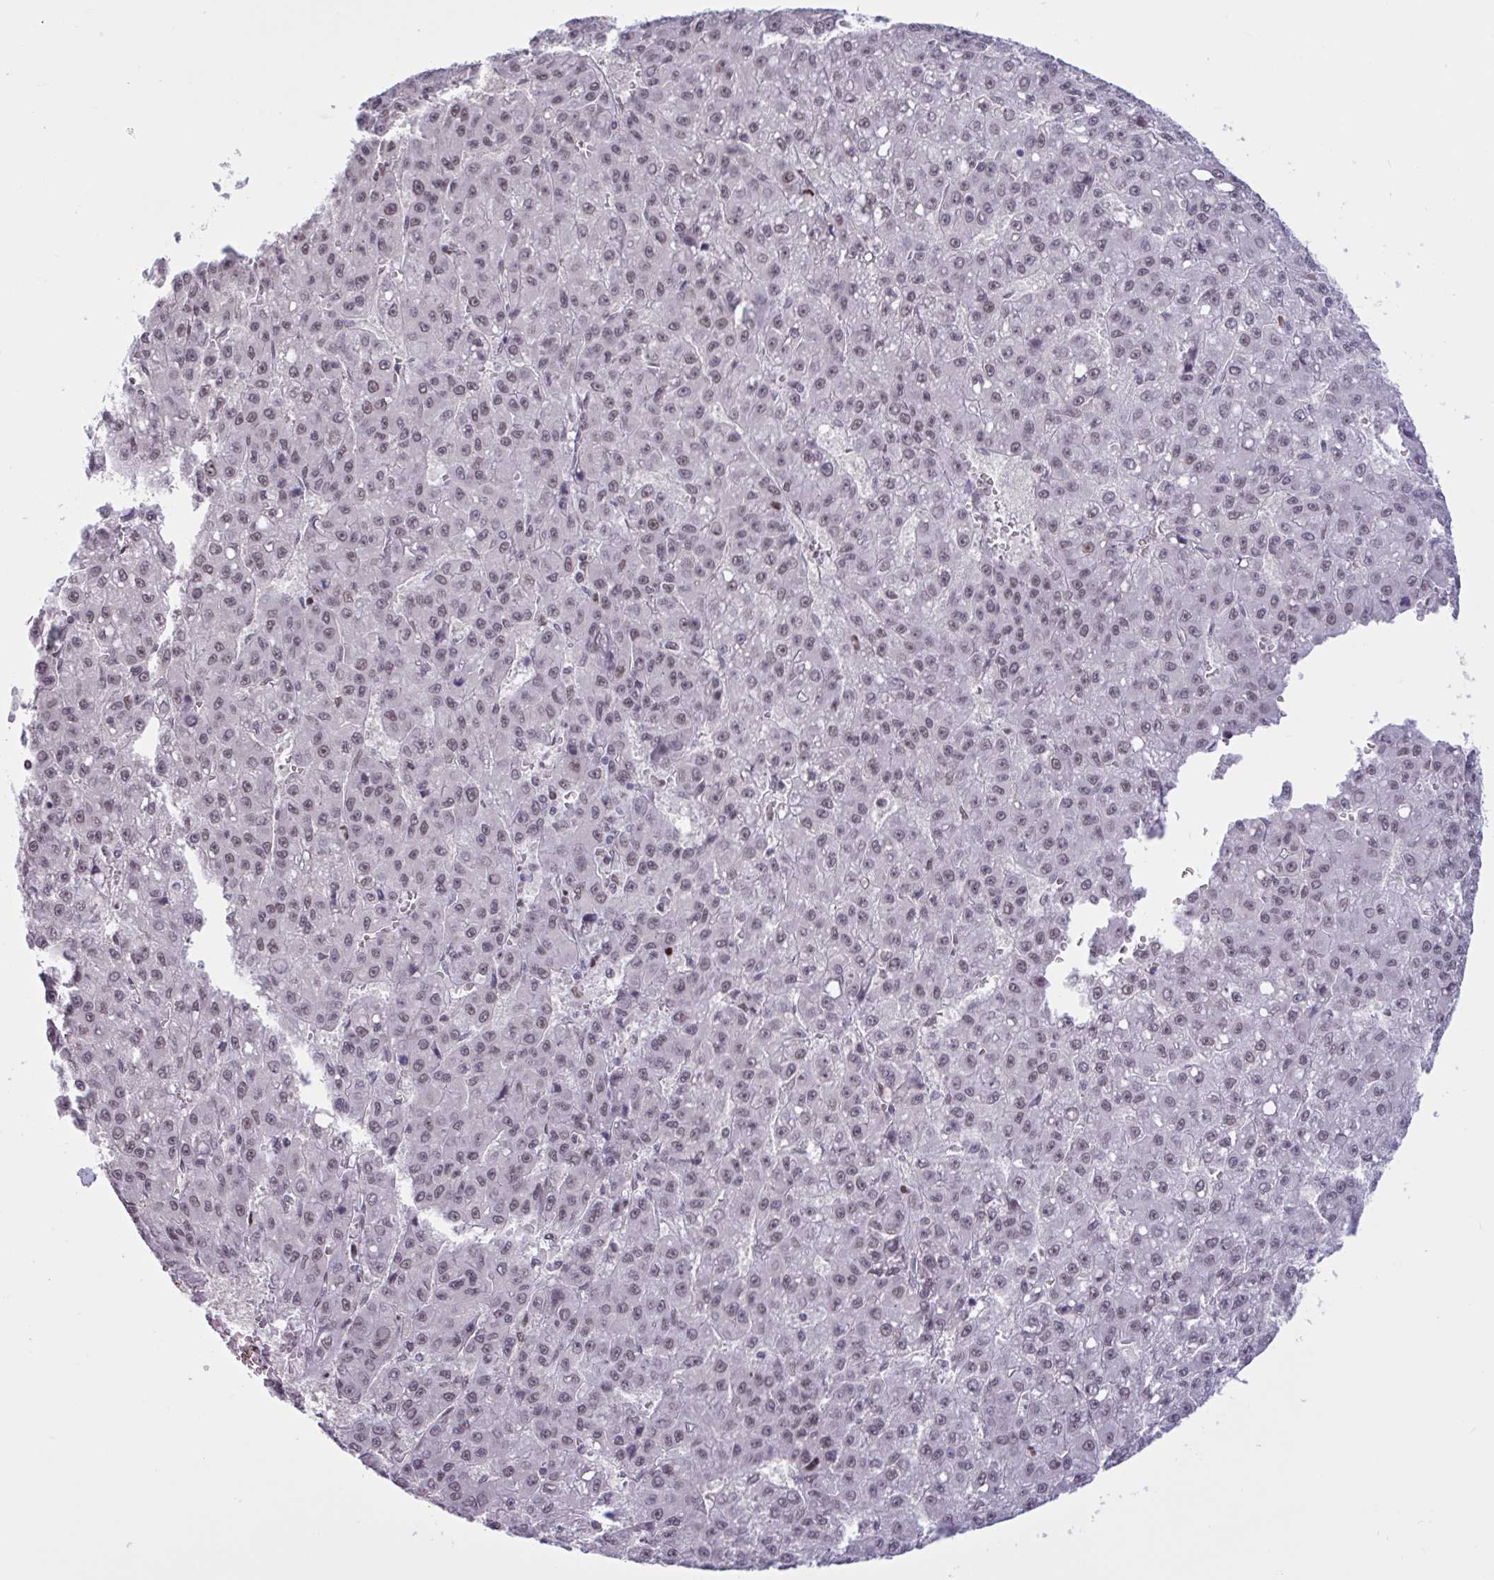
{"staining": {"intensity": "weak", "quantity": "<25%", "location": "nuclear"}, "tissue": "liver cancer", "cell_type": "Tumor cells", "image_type": "cancer", "snomed": [{"axis": "morphology", "description": "Carcinoma, Hepatocellular, NOS"}, {"axis": "topography", "description": "Liver"}], "caption": "Liver cancer was stained to show a protein in brown. There is no significant expression in tumor cells.", "gene": "CBFA2T2", "patient": {"sex": "male", "age": 70}}